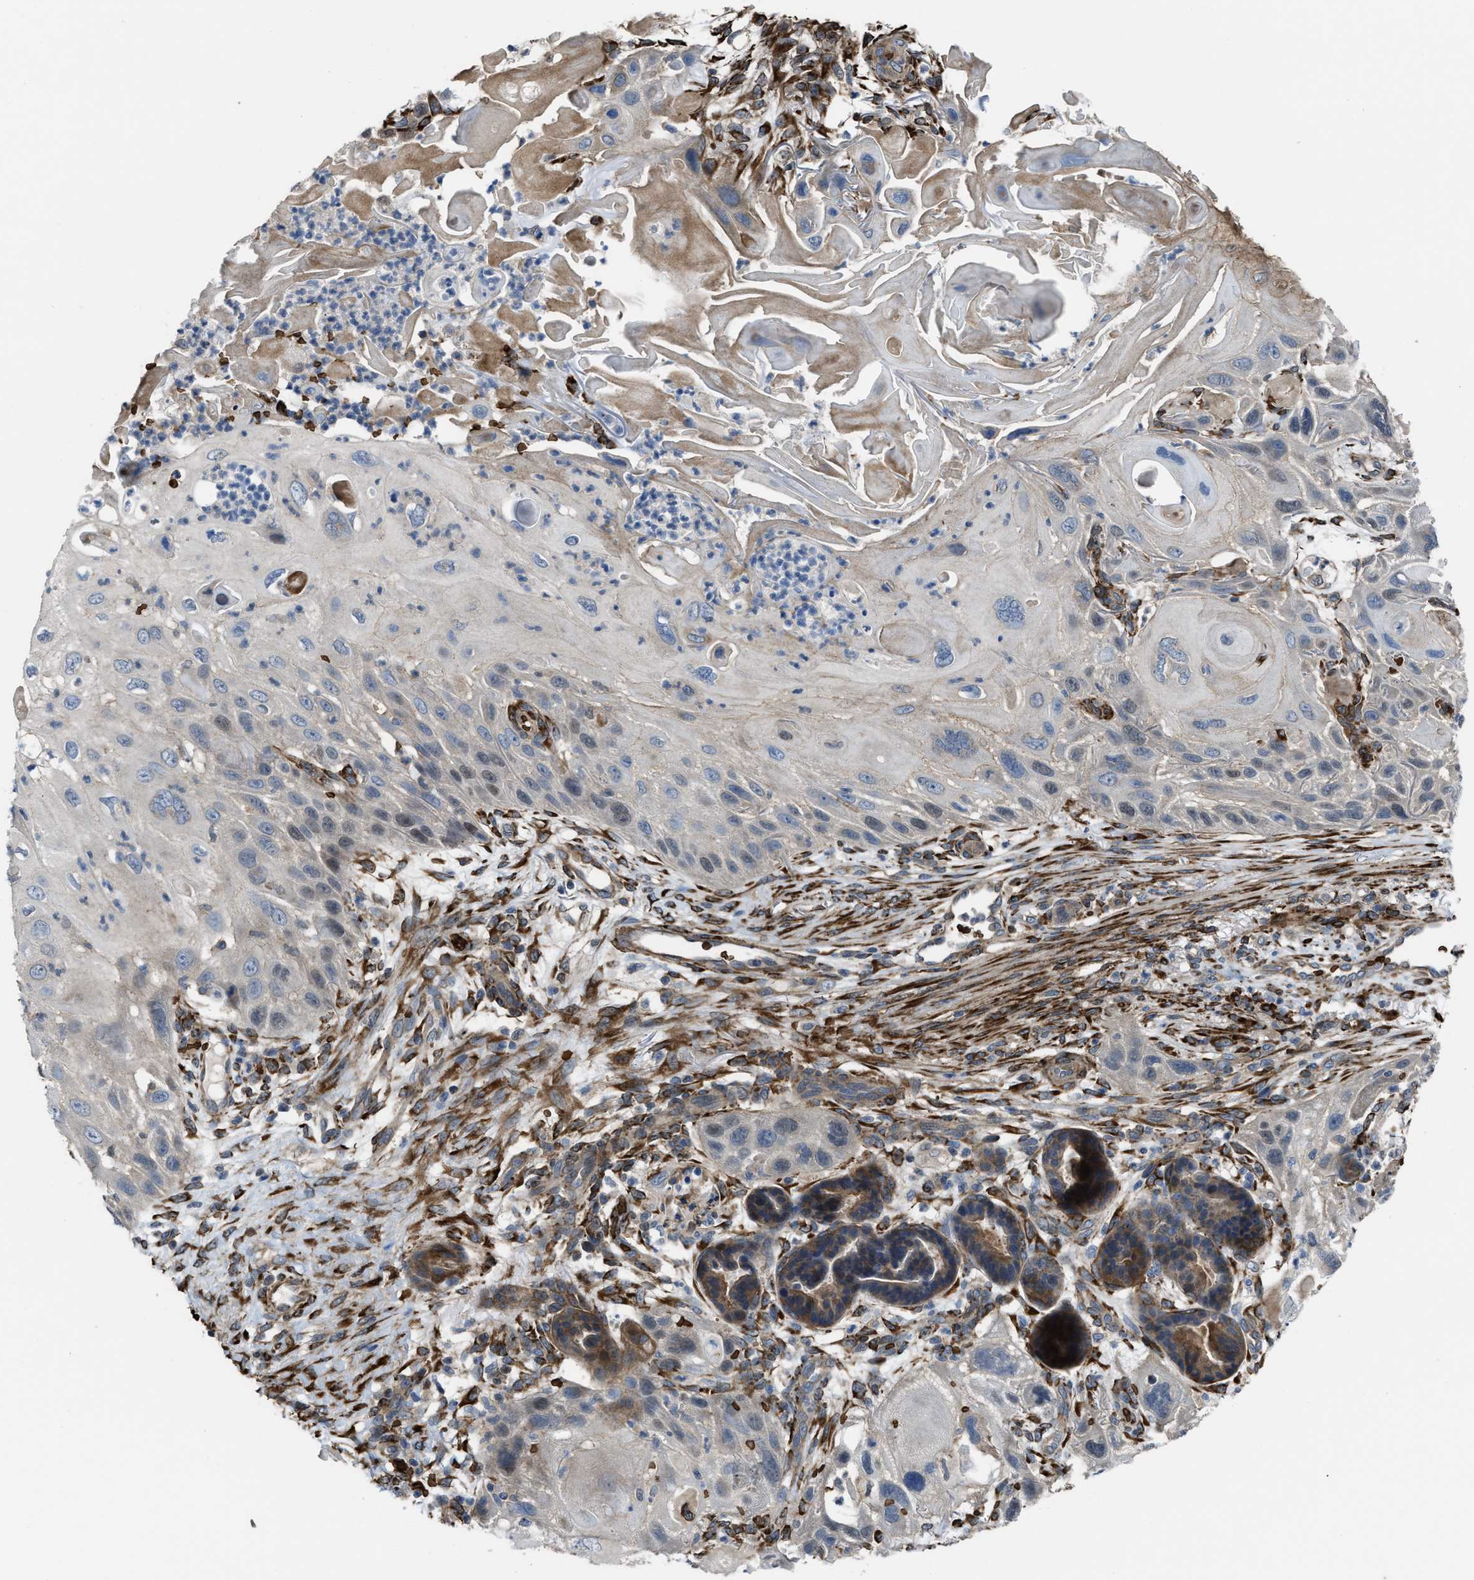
{"staining": {"intensity": "moderate", "quantity": "25%-75%", "location": "cytoplasmic/membranous"}, "tissue": "skin cancer", "cell_type": "Tumor cells", "image_type": "cancer", "snomed": [{"axis": "morphology", "description": "Squamous cell carcinoma, NOS"}, {"axis": "topography", "description": "Skin"}], "caption": "DAB (3,3'-diaminobenzidine) immunohistochemical staining of human skin cancer (squamous cell carcinoma) exhibits moderate cytoplasmic/membranous protein expression in about 25%-75% of tumor cells.", "gene": "SELENOM", "patient": {"sex": "female", "age": 77}}